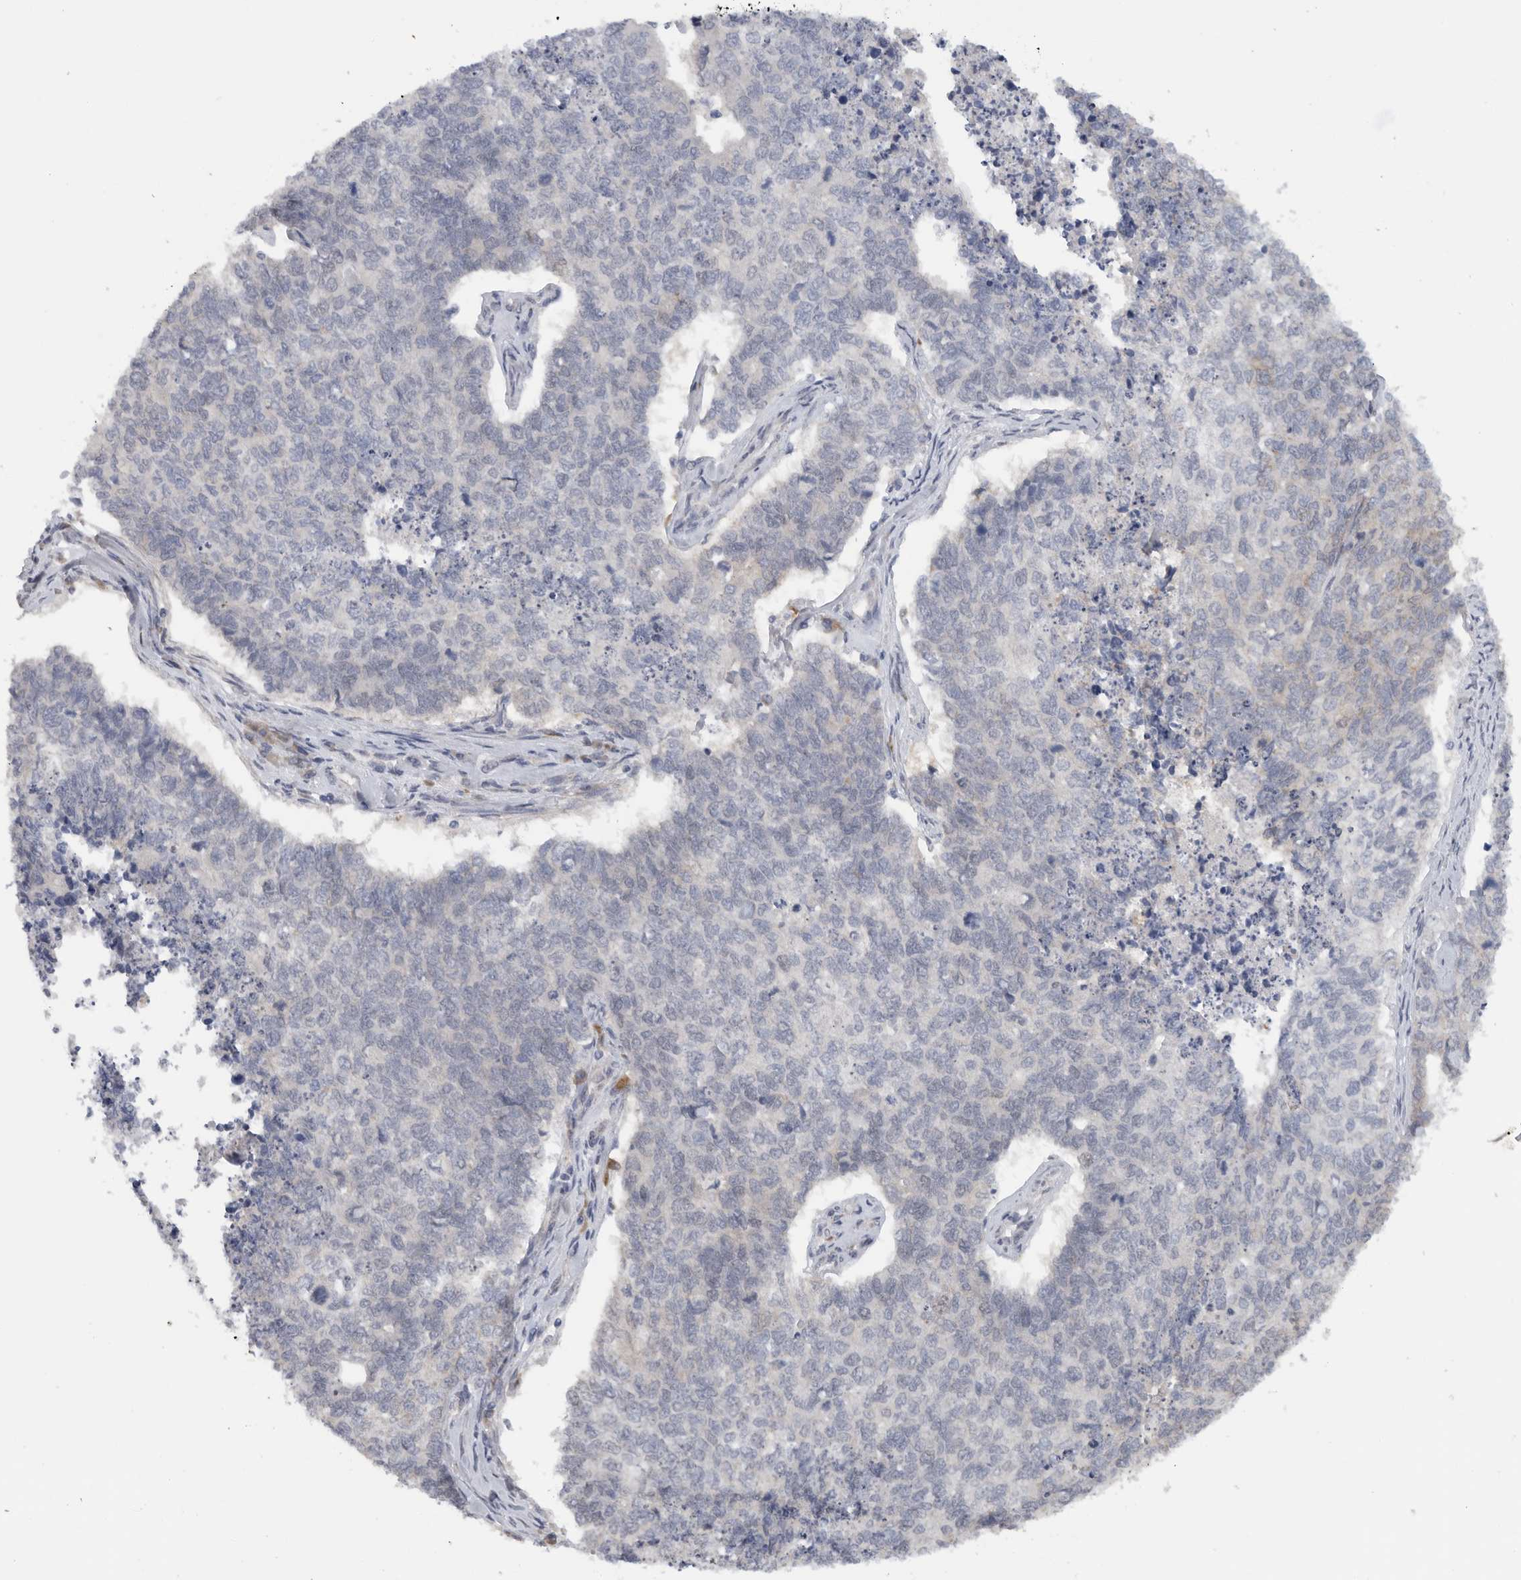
{"staining": {"intensity": "weak", "quantity": "<25%", "location": "cytoplasmic/membranous"}, "tissue": "cervical cancer", "cell_type": "Tumor cells", "image_type": "cancer", "snomed": [{"axis": "morphology", "description": "Squamous cell carcinoma, NOS"}, {"axis": "topography", "description": "Cervix"}], "caption": "Immunohistochemistry (IHC) histopathology image of human cervical squamous cell carcinoma stained for a protein (brown), which displays no staining in tumor cells.", "gene": "DYRK2", "patient": {"sex": "female", "age": 63}}